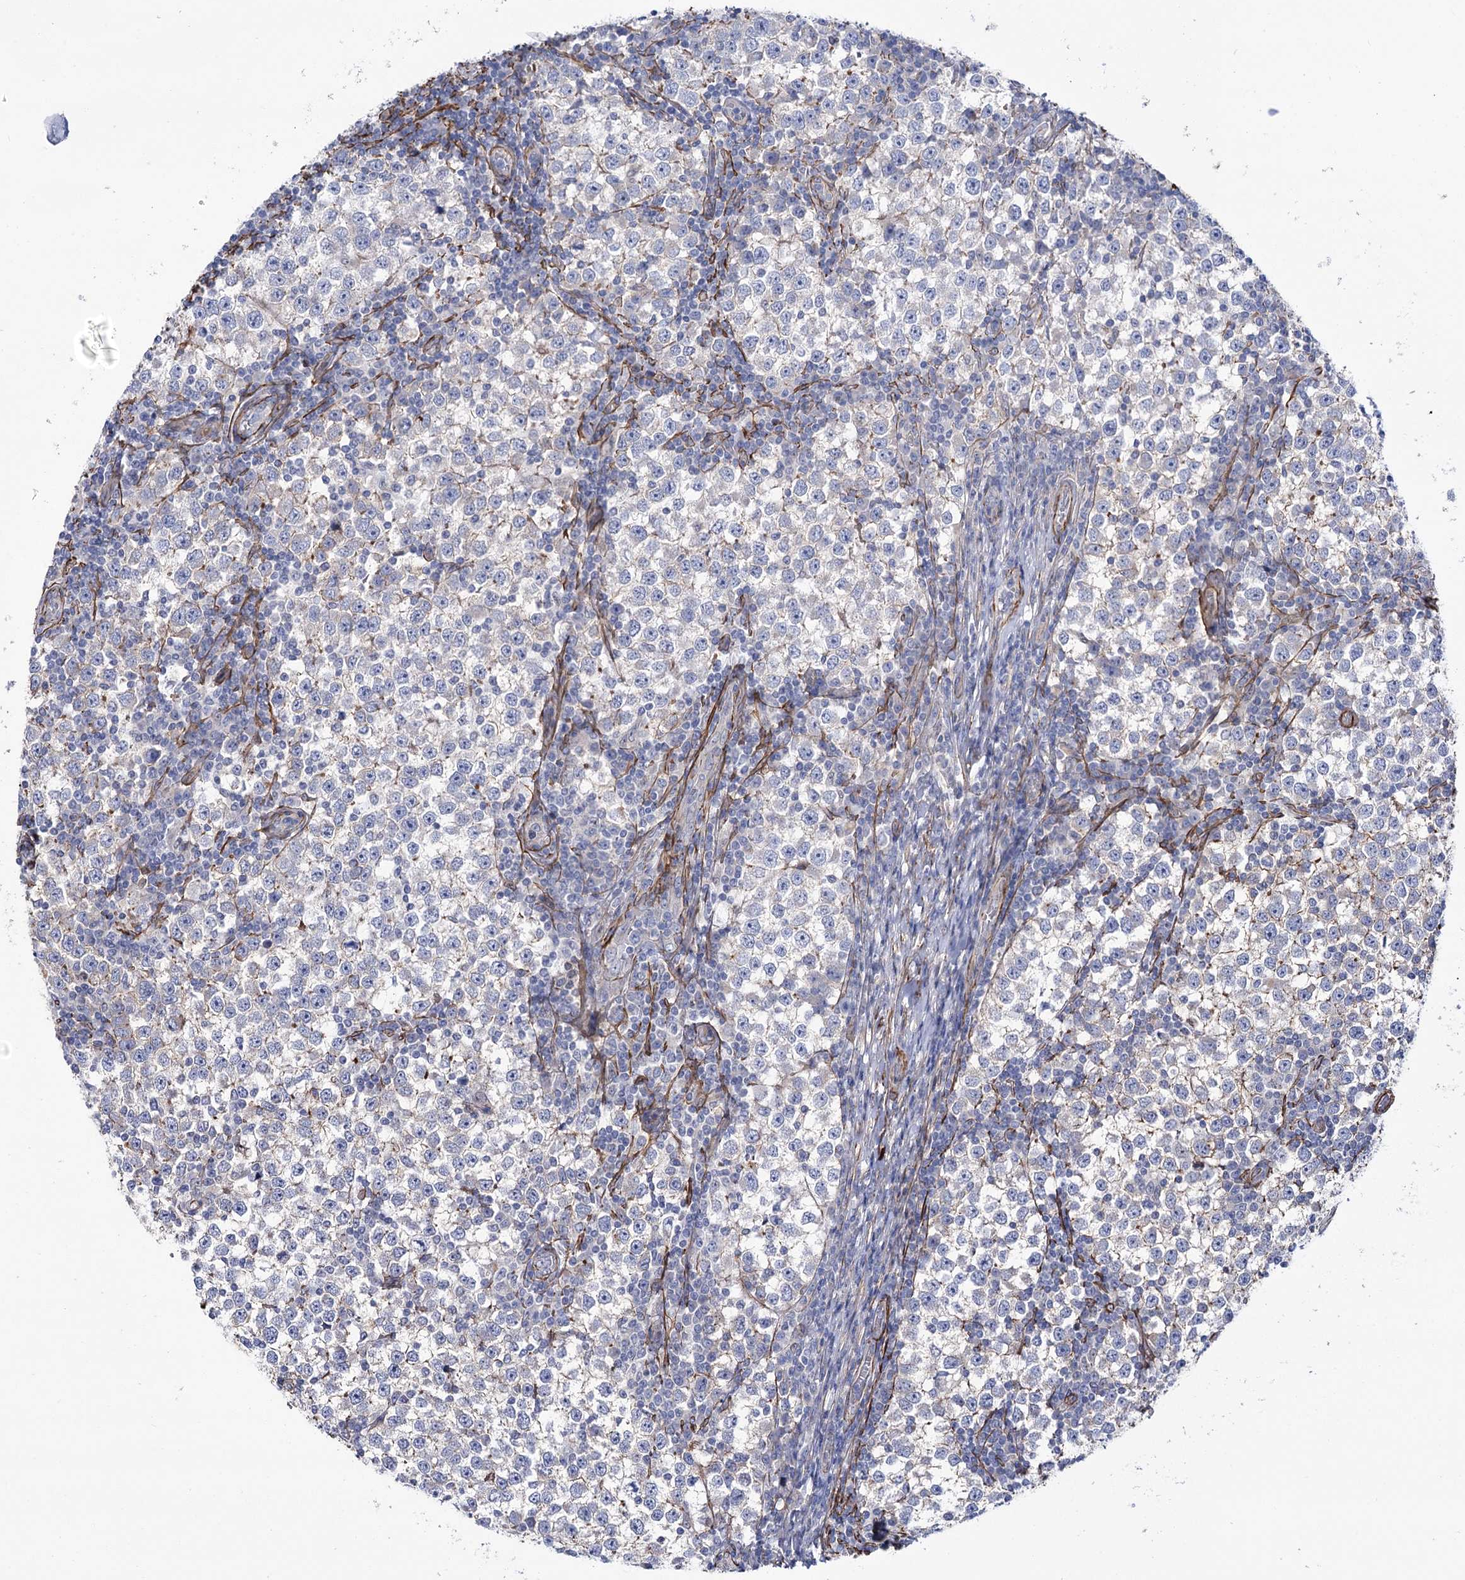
{"staining": {"intensity": "negative", "quantity": "none", "location": "none"}, "tissue": "testis cancer", "cell_type": "Tumor cells", "image_type": "cancer", "snomed": [{"axis": "morphology", "description": "Seminoma, NOS"}, {"axis": "topography", "description": "Testis"}], "caption": "DAB (3,3'-diaminobenzidine) immunohistochemical staining of human testis seminoma demonstrates no significant staining in tumor cells.", "gene": "WASHC3", "patient": {"sex": "male", "age": 65}}